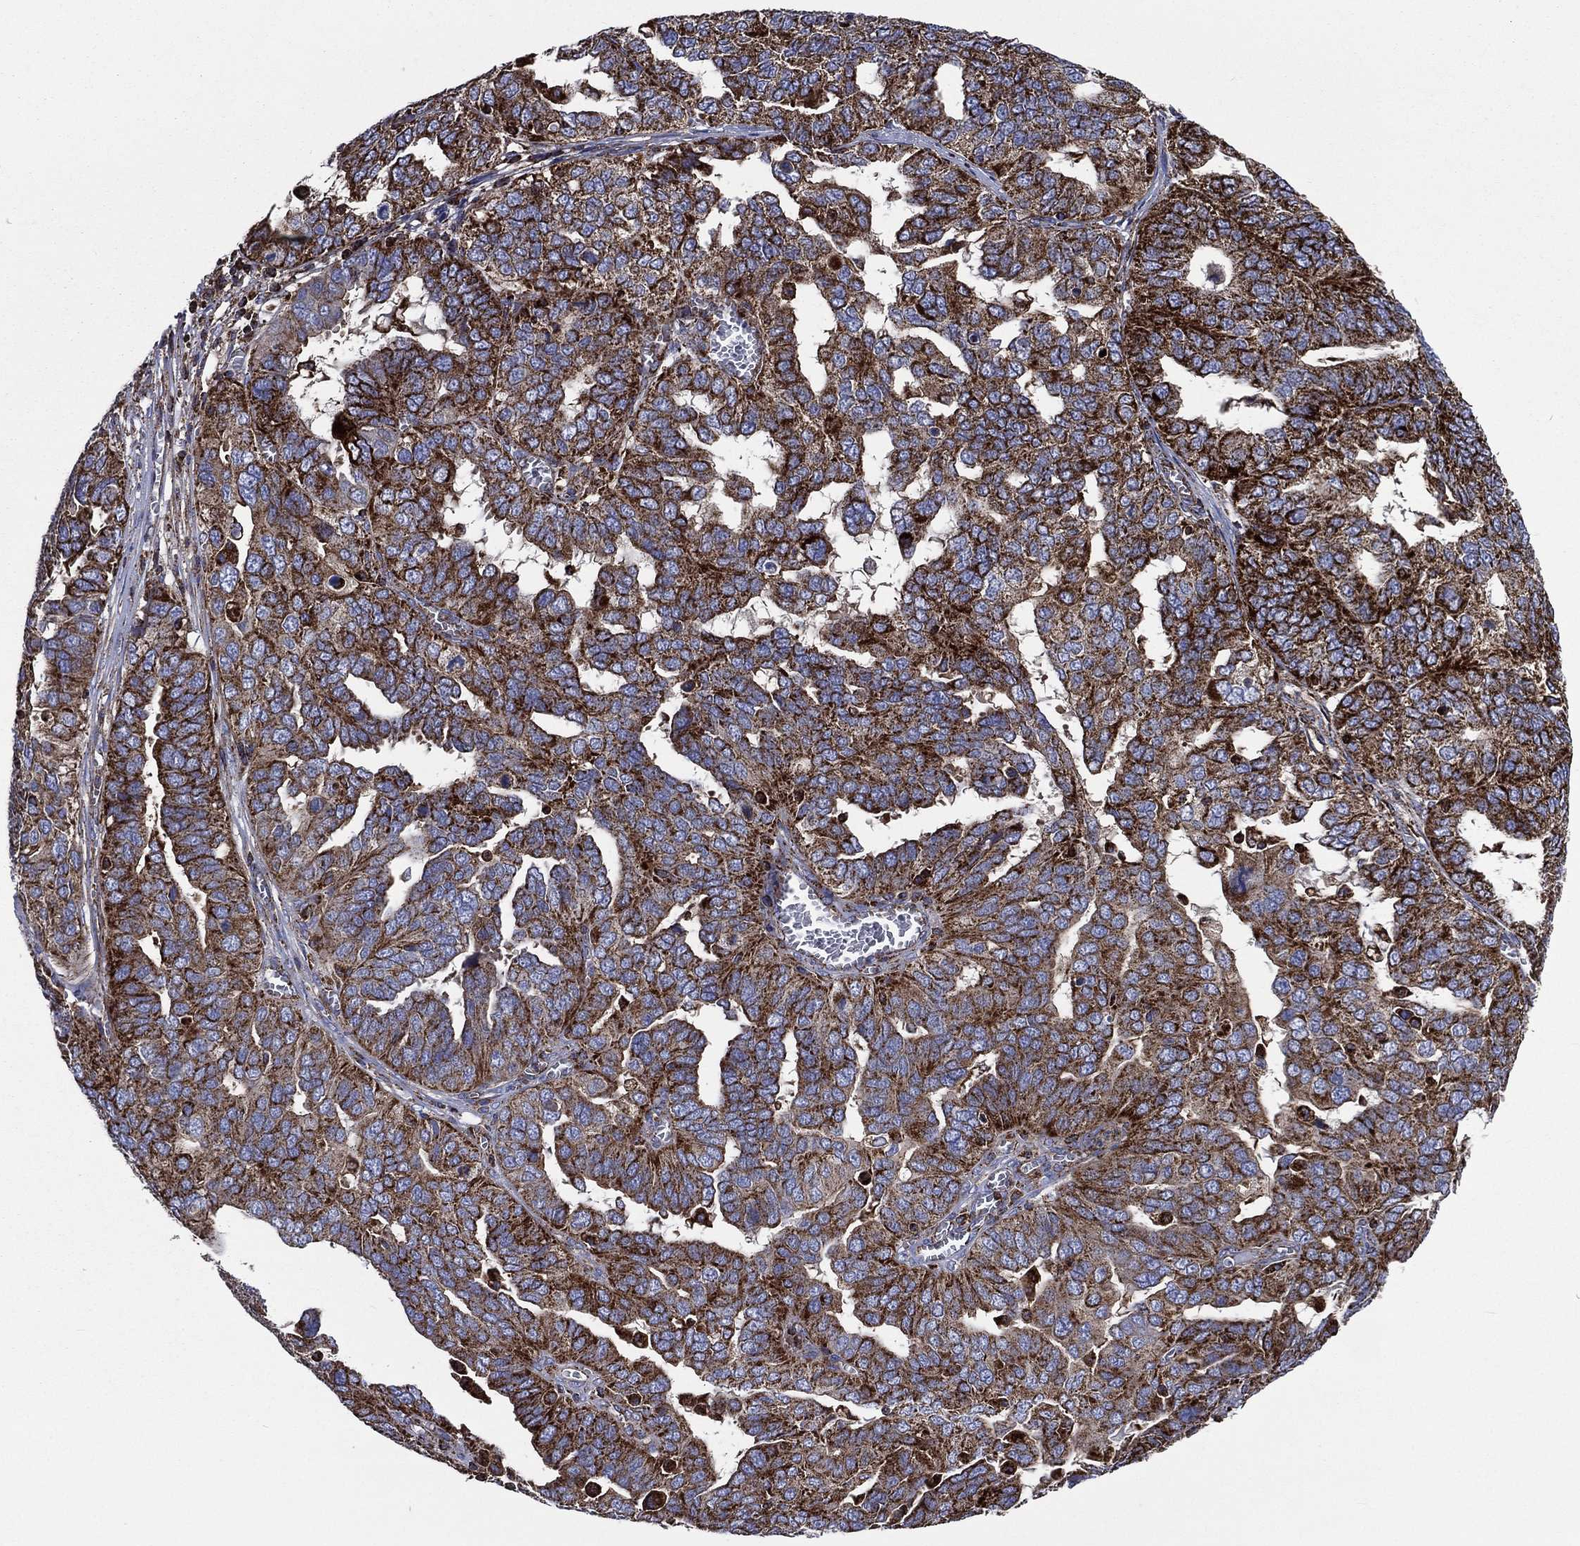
{"staining": {"intensity": "strong", "quantity": ">75%", "location": "cytoplasmic/membranous"}, "tissue": "ovarian cancer", "cell_type": "Tumor cells", "image_type": "cancer", "snomed": [{"axis": "morphology", "description": "Carcinoma, endometroid"}, {"axis": "topography", "description": "Soft tissue"}, {"axis": "topography", "description": "Ovary"}], "caption": "Ovarian endometroid carcinoma stained for a protein (brown) demonstrates strong cytoplasmic/membranous positive staining in approximately >75% of tumor cells.", "gene": "ANKRD37", "patient": {"sex": "female", "age": 52}}